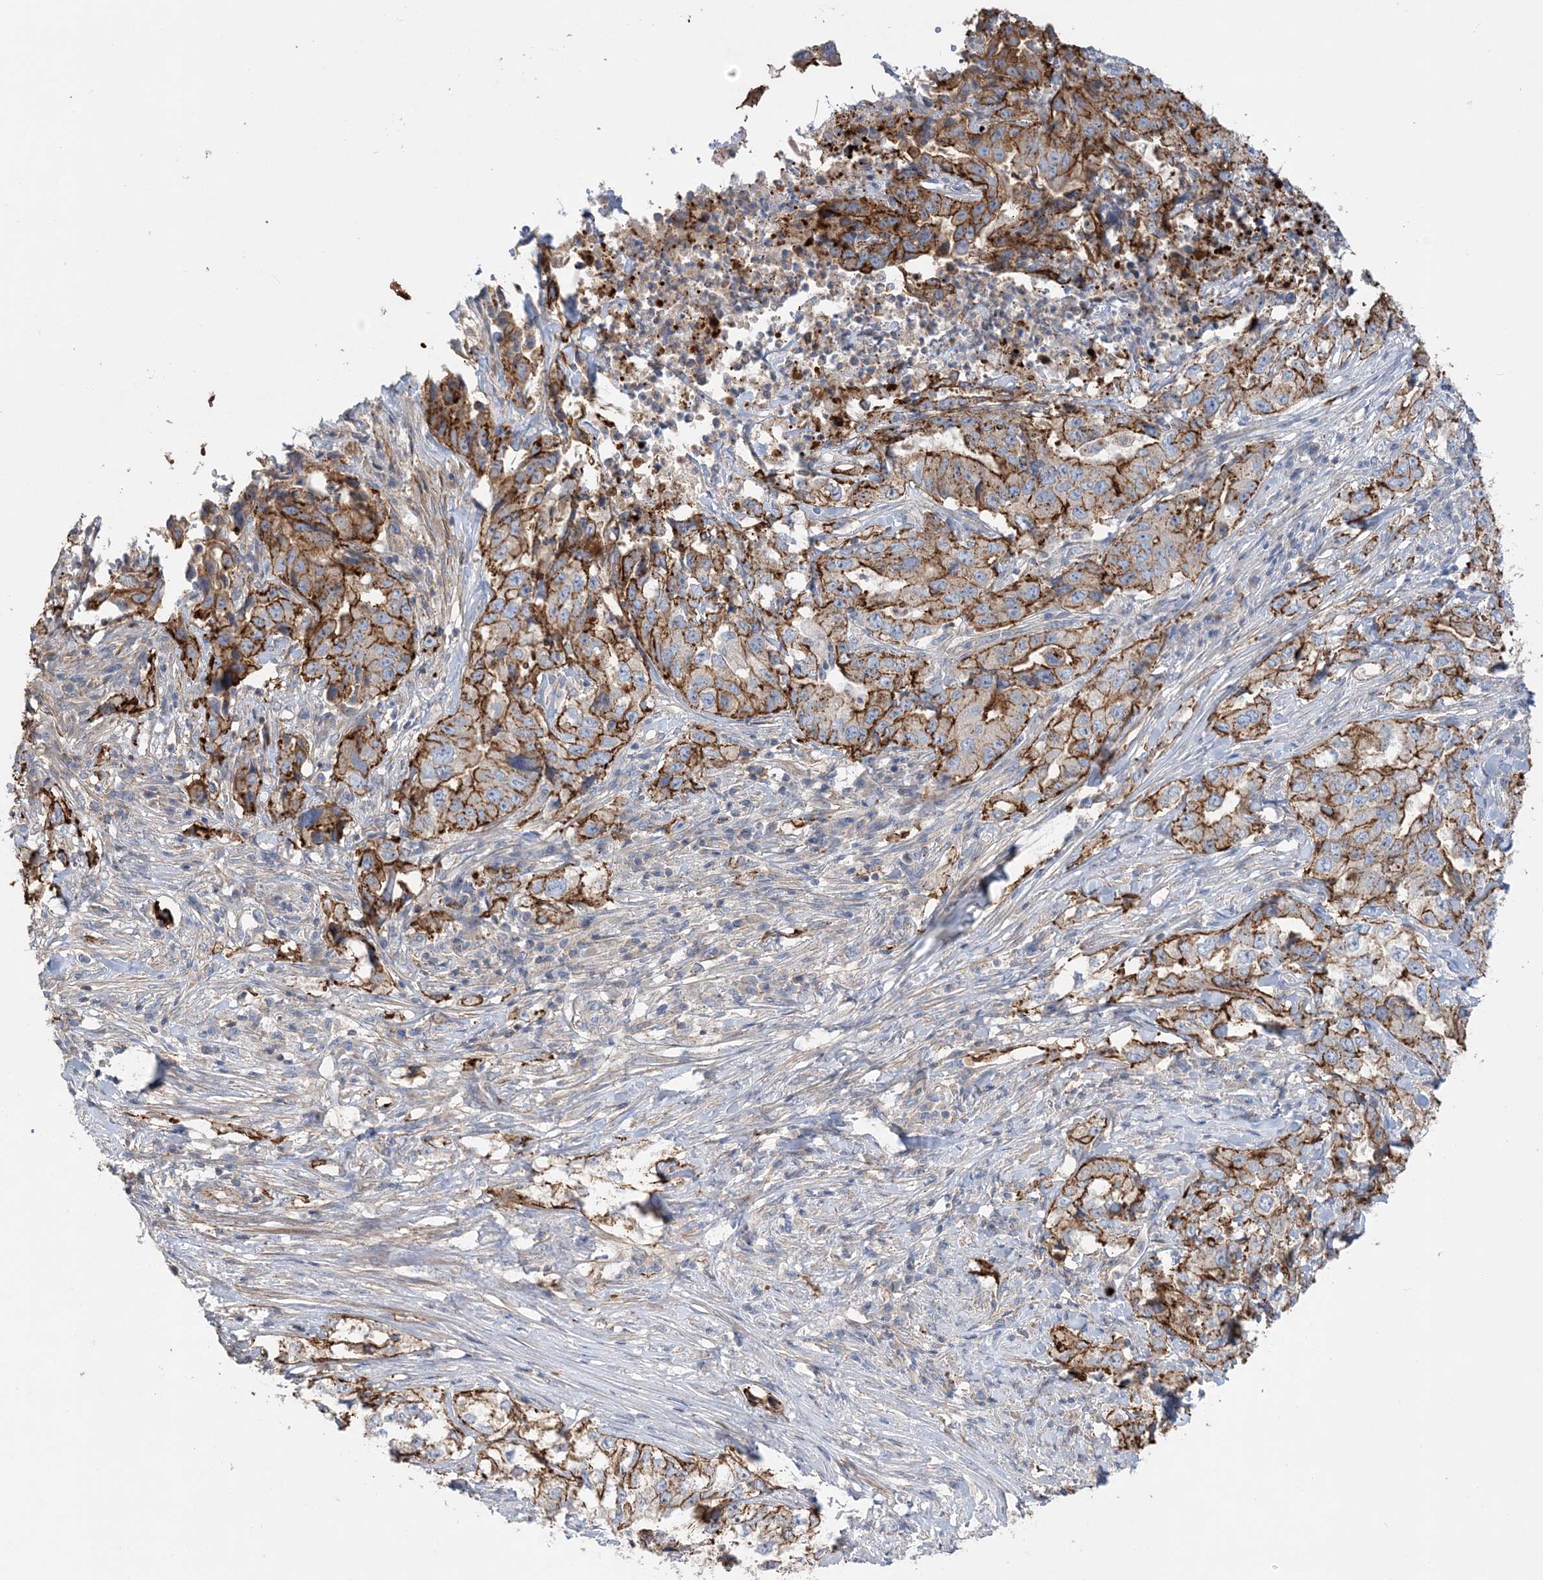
{"staining": {"intensity": "moderate", "quantity": ">75%", "location": "cytoplasmic/membranous"}, "tissue": "lung cancer", "cell_type": "Tumor cells", "image_type": "cancer", "snomed": [{"axis": "morphology", "description": "Adenocarcinoma, NOS"}, {"axis": "topography", "description": "Lung"}], "caption": "This micrograph shows immunohistochemistry staining of lung adenocarcinoma, with medium moderate cytoplasmic/membranous positivity in approximately >75% of tumor cells.", "gene": "PIGC", "patient": {"sex": "female", "age": 51}}